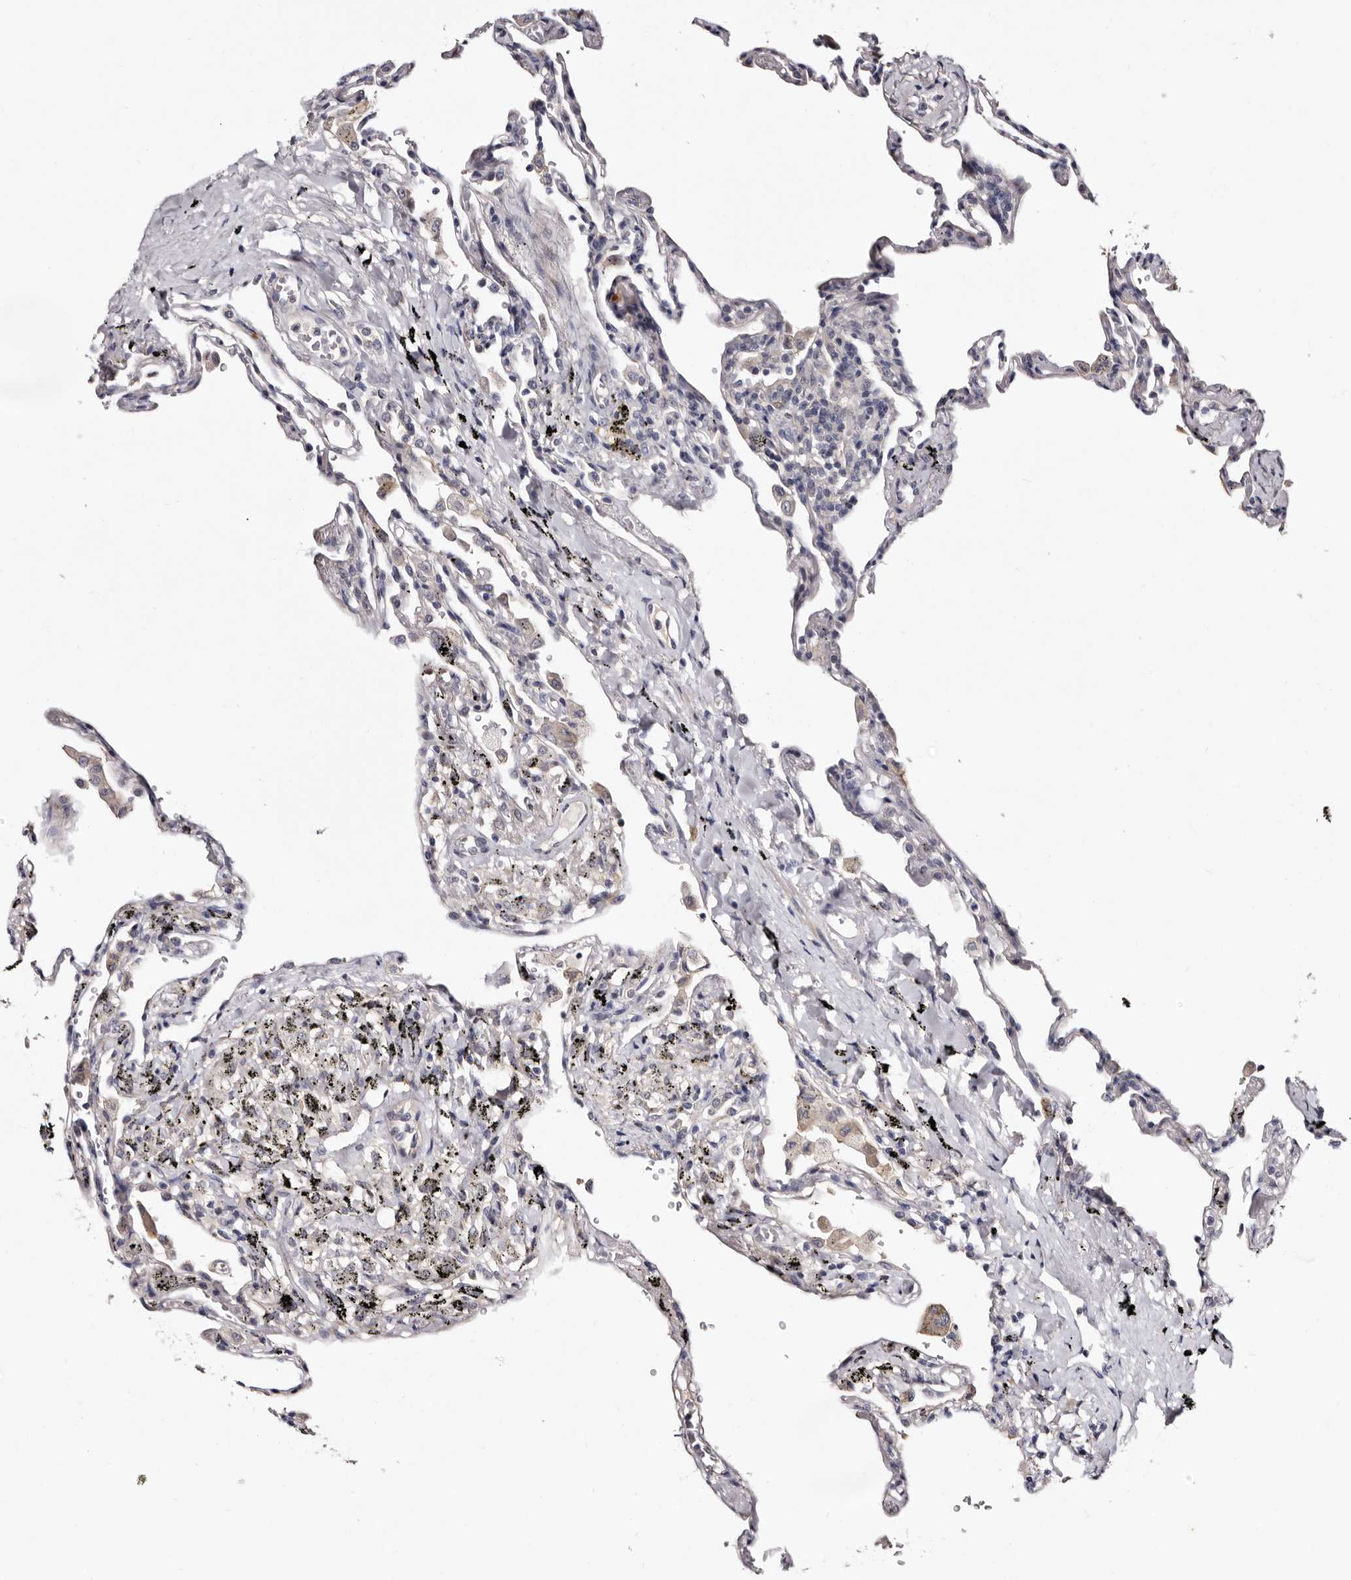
{"staining": {"intensity": "negative", "quantity": "none", "location": "none"}, "tissue": "lung", "cell_type": "Alveolar cells", "image_type": "normal", "snomed": [{"axis": "morphology", "description": "Normal tissue, NOS"}, {"axis": "topography", "description": "Lung"}], "caption": "The immunohistochemistry histopathology image has no significant staining in alveolar cells of lung.", "gene": "LANCL2", "patient": {"sex": "male", "age": 59}}